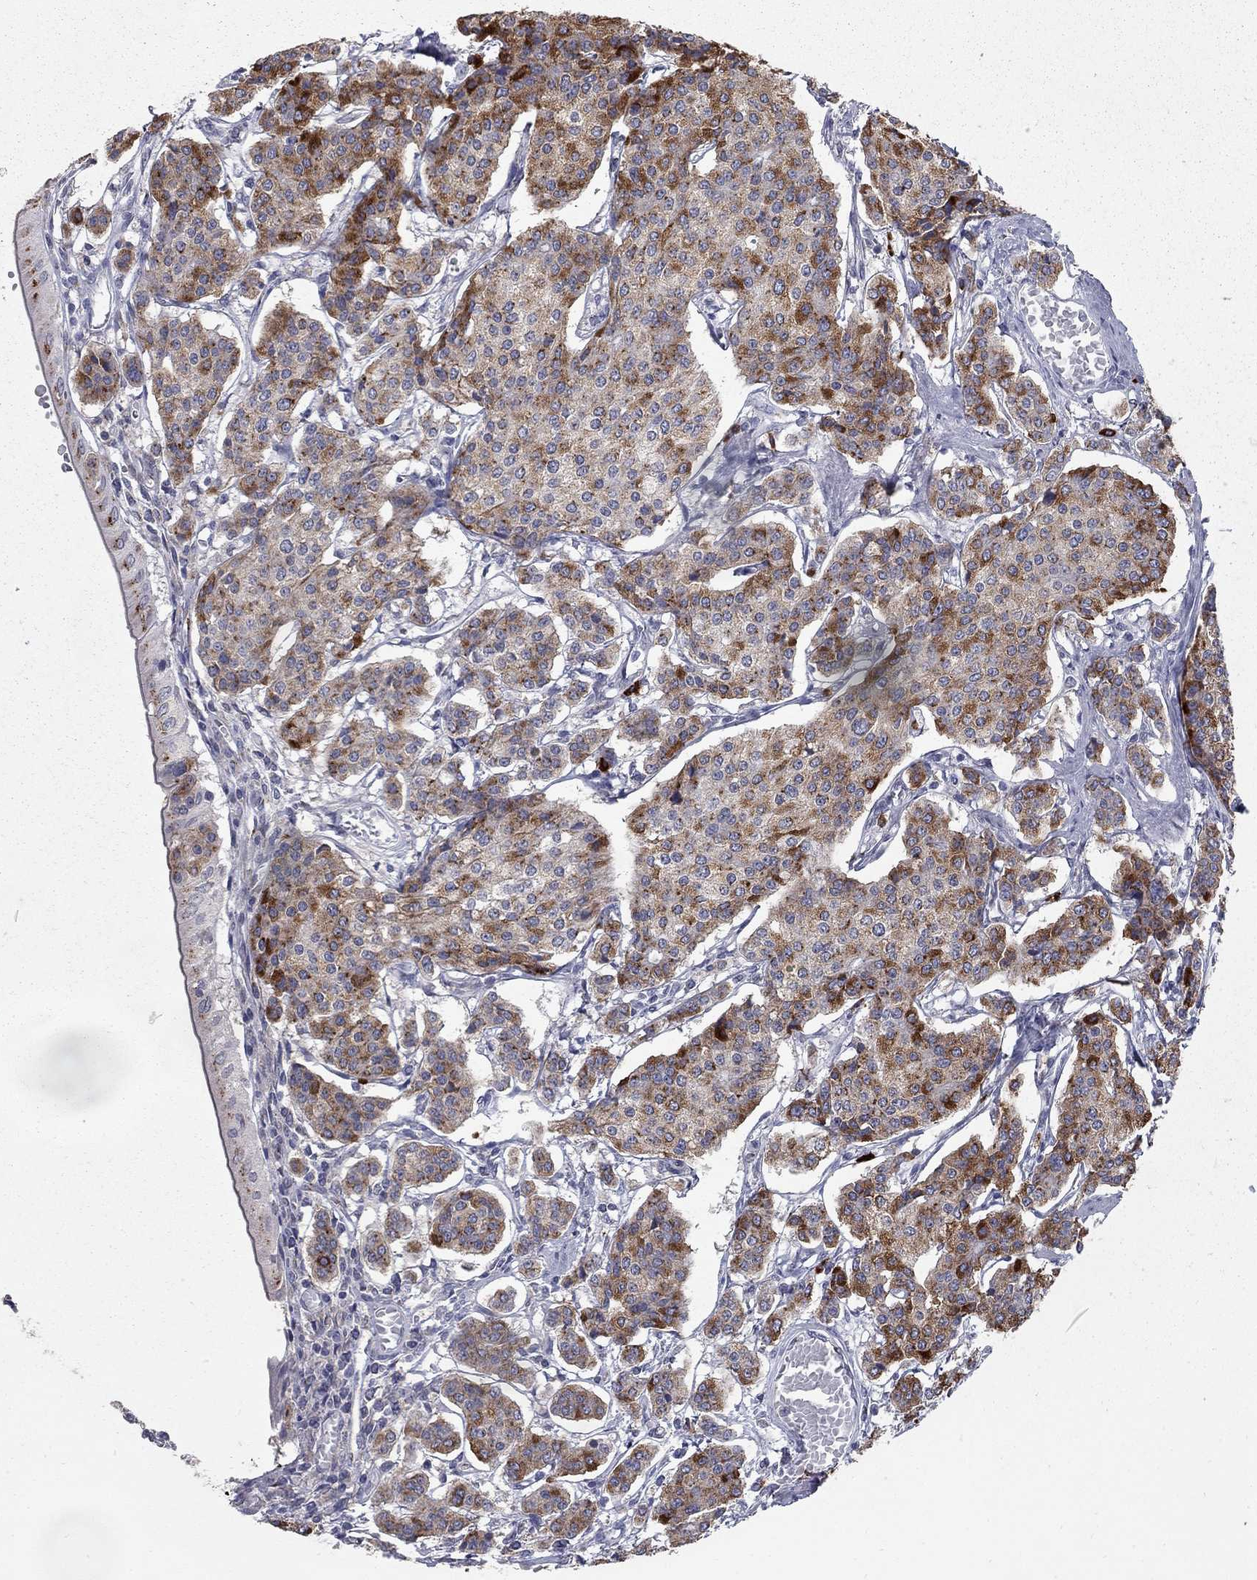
{"staining": {"intensity": "strong", "quantity": ">75%", "location": "cytoplasmic/membranous"}, "tissue": "carcinoid", "cell_type": "Tumor cells", "image_type": "cancer", "snomed": [{"axis": "morphology", "description": "Carcinoid, malignant, NOS"}, {"axis": "topography", "description": "Small intestine"}], "caption": "Carcinoid stained with immunohistochemistry (IHC) shows strong cytoplasmic/membranous staining in about >75% of tumor cells.", "gene": "KIAA0319L", "patient": {"sex": "female", "age": 65}}